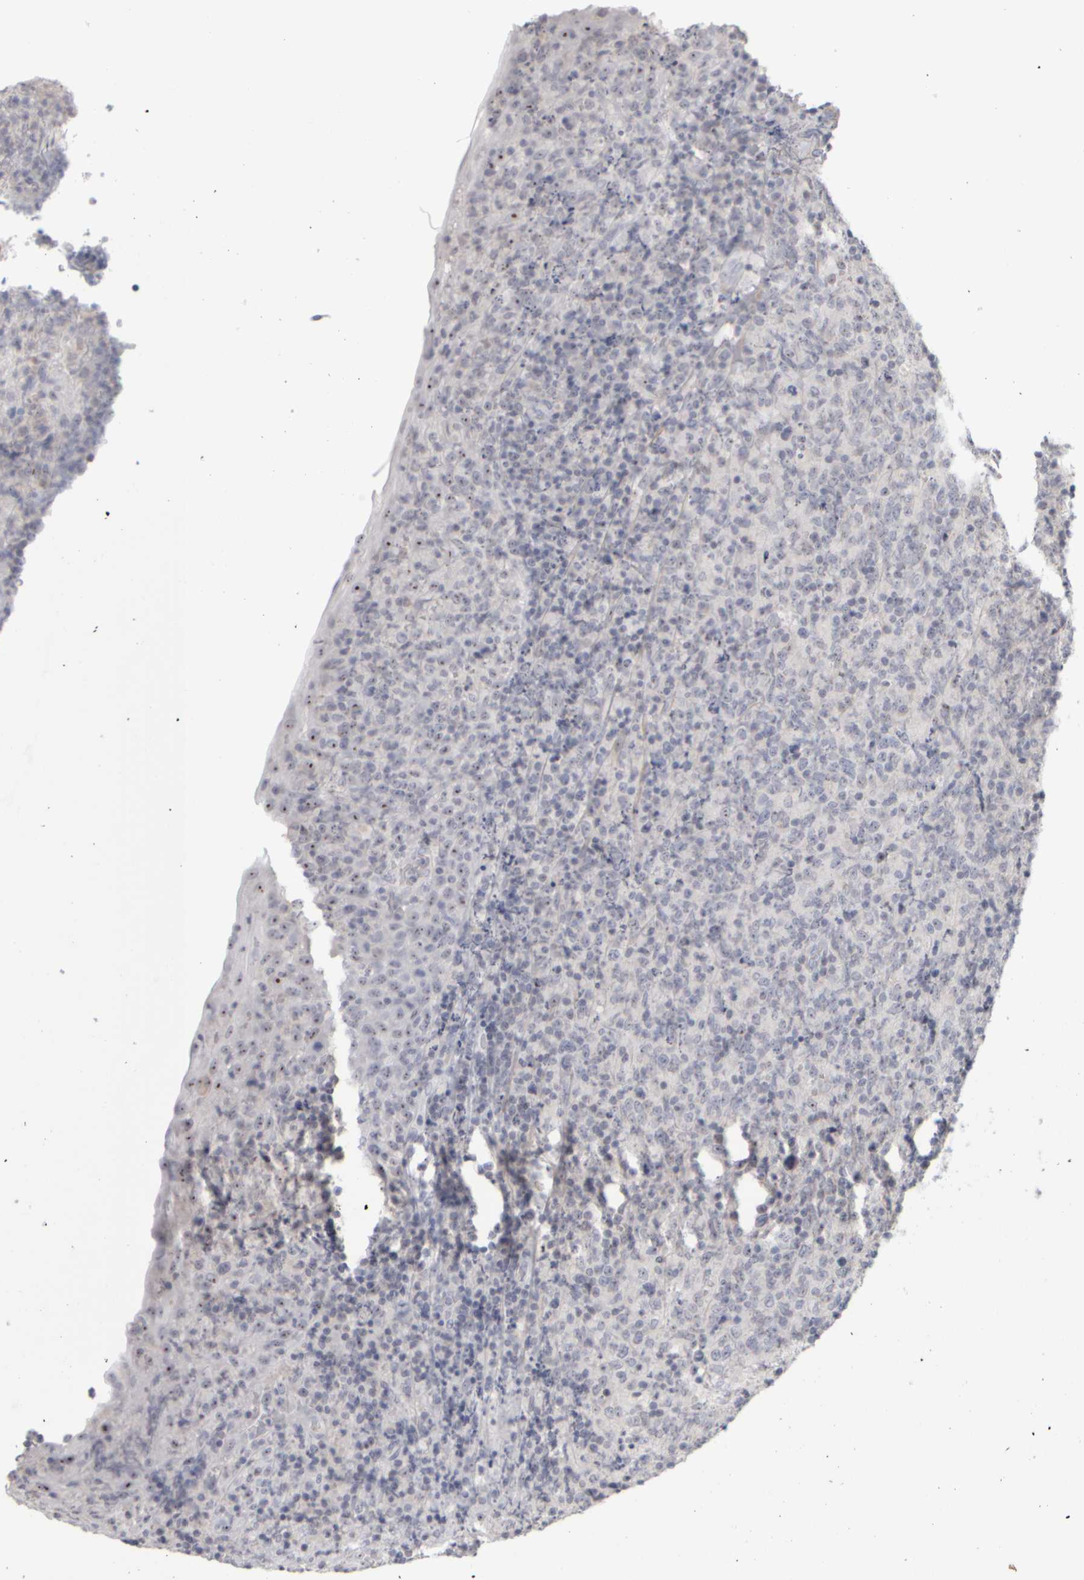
{"staining": {"intensity": "strong", "quantity": "25%-75%", "location": "nuclear"}, "tissue": "lymphoma", "cell_type": "Tumor cells", "image_type": "cancer", "snomed": [{"axis": "morphology", "description": "Malignant lymphoma, non-Hodgkin's type, High grade"}, {"axis": "topography", "description": "Tonsil"}], "caption": "Protein staining displays strong nuclear positivity in approximately 25%-75% of tumor cells in lymphoma.", "gene": "DCXR", "patient": {"sex": "female", "age": 36}}